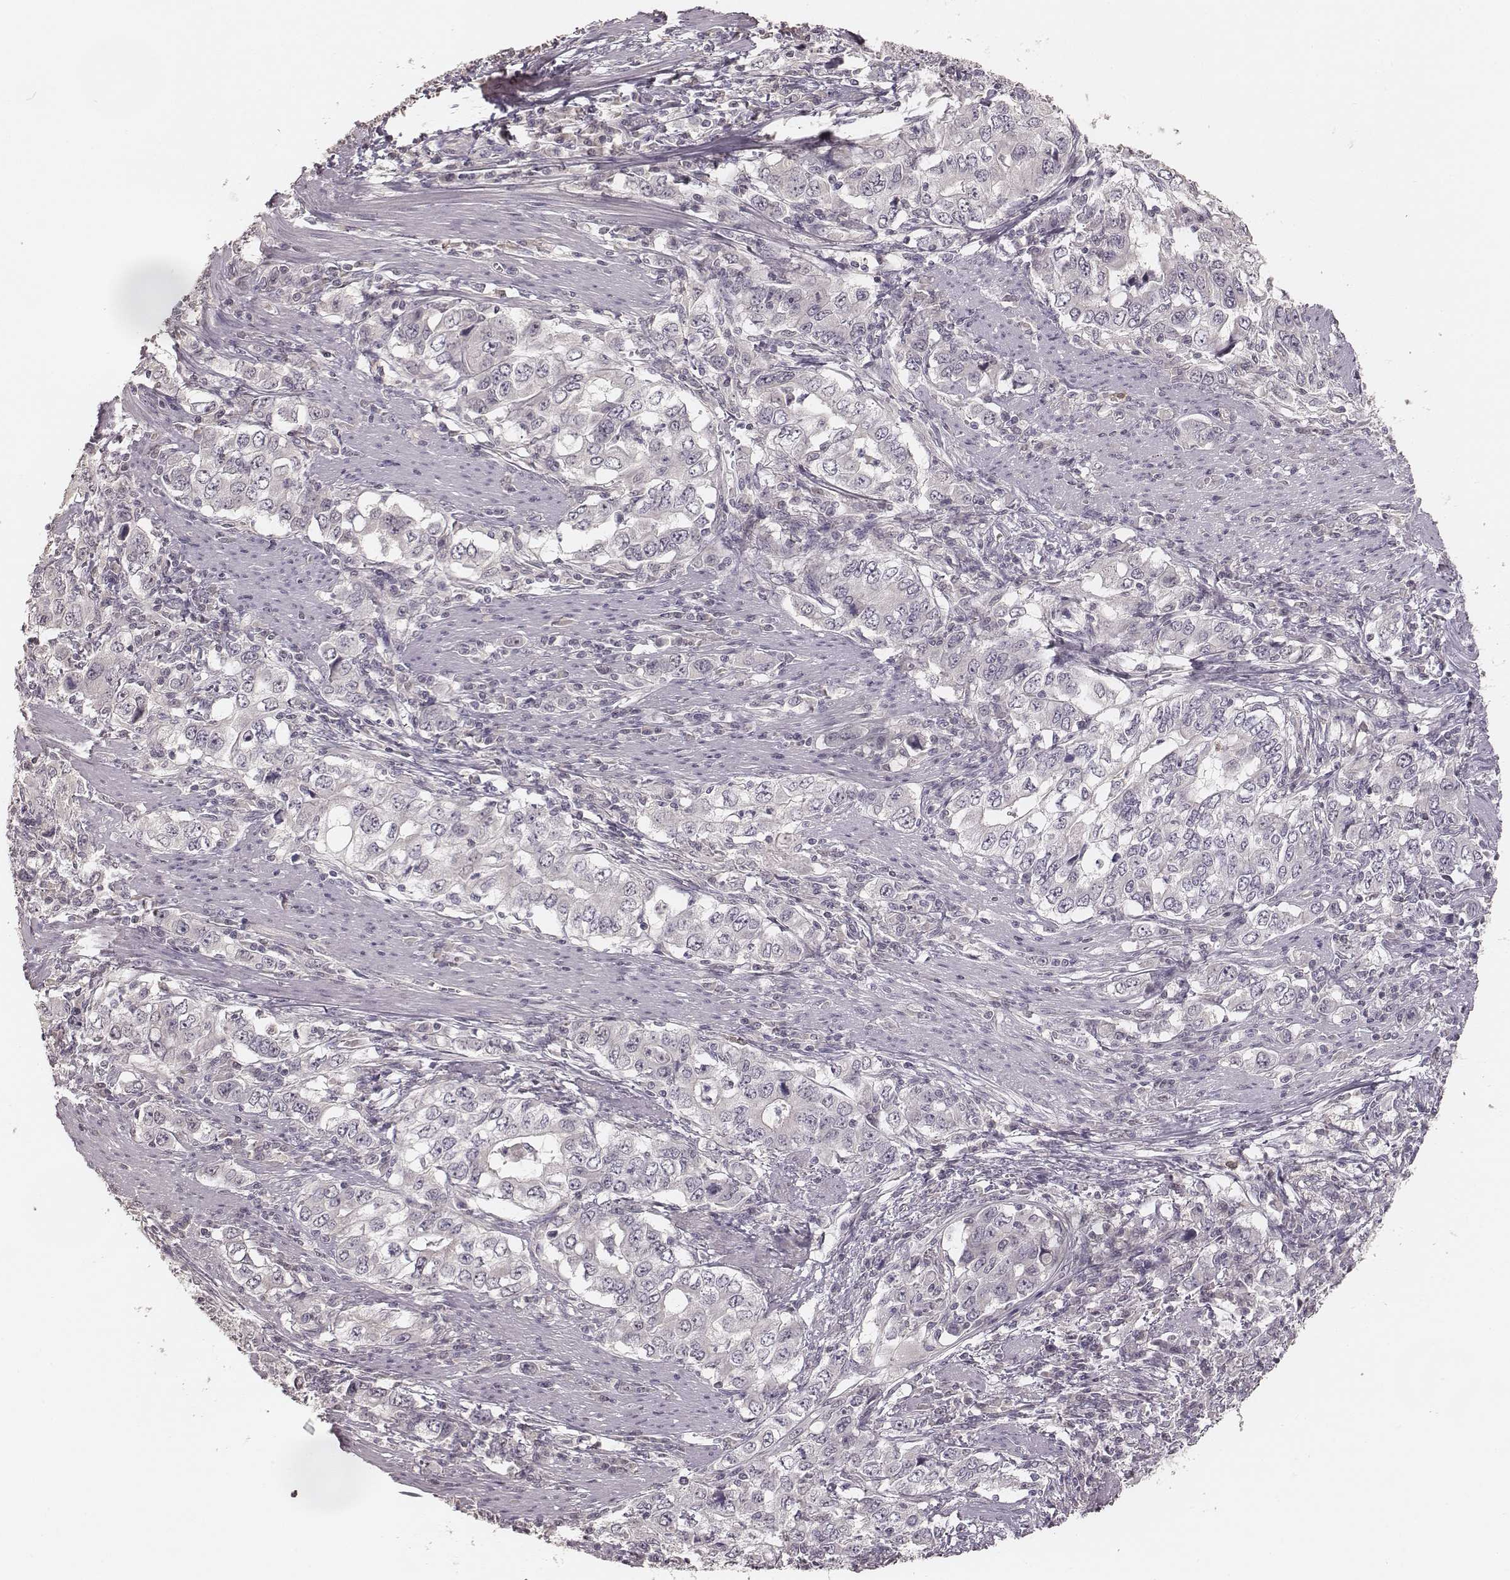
{"staining": {"intensity": "negative", "quantity": "none", "location": "none"}, "tissue": "stomach cancer", "cell_type": "Tumor cells", "image_type": "cancer", "snomed": [{"axis": "morphology", "description": "Adenocarcinoma, NOS"}, {"axis": "topography", "description": "Stomach, lower"}], "caption": "High magnification brightfield microscopy of stomach cancer stained with DAB (brown) and counterstained with hematoxylin (blue): tumor cells show no significant positivity.", "gene": "LY6K", "patient": {"sex": "female", "age": 72}}